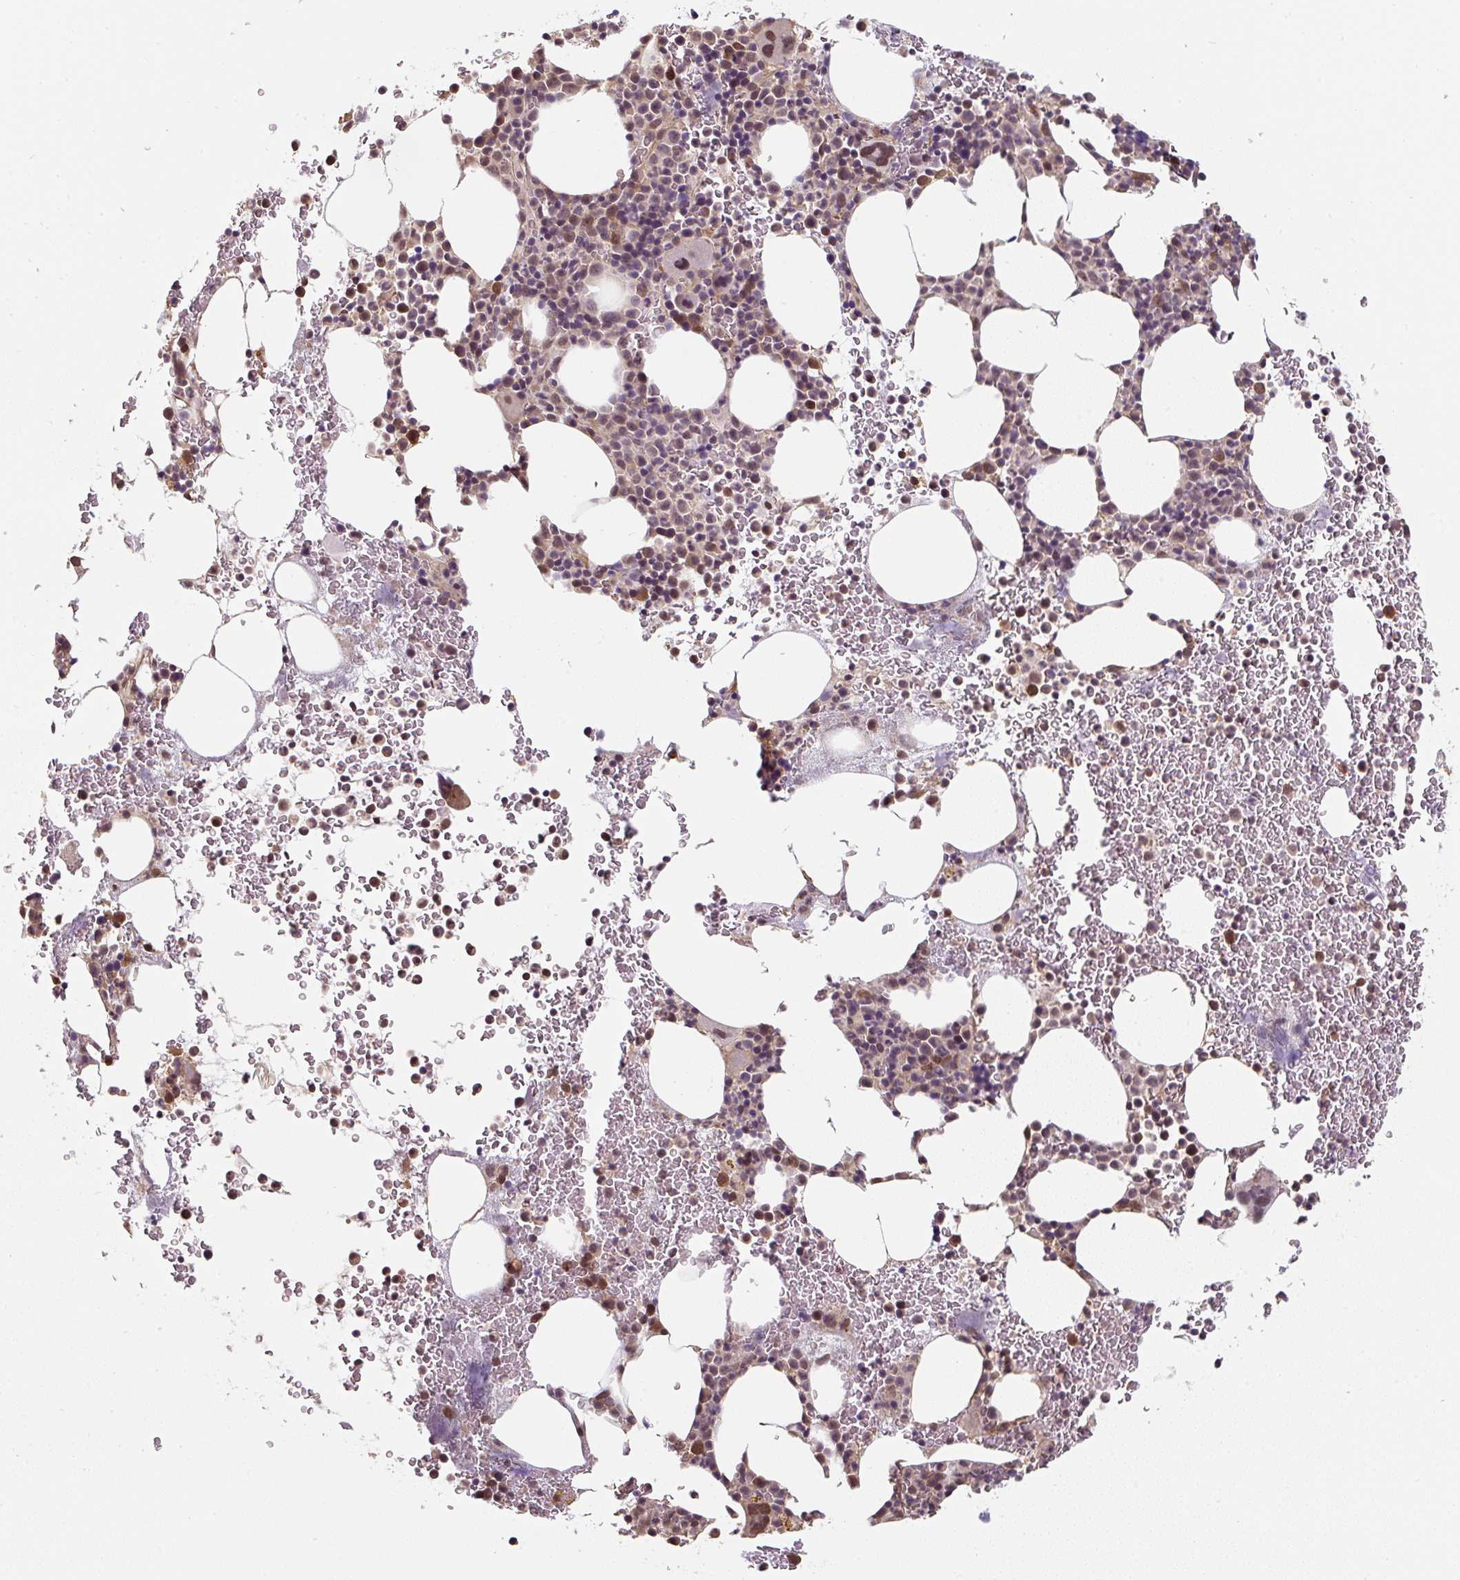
{"staining": {"intensity": "moderate", "quantity": "25%-75%", "location": "nuclear"}, "tissue": "bone marrow", "cell_type": "Hematopoietic cells", "image_type": "normal", "snomed": [{"axis": "morphology", "description": "Normal tissue, NOS"}, {"axis": "topography", "description": "Bone marrow"}], "caption": "The micrograph shows staining of normal bone marrow, revealing moderate nuclear protein expression (brown color) within hematopoietic cells.", "gene": "ST13", "patient": {"sex": "male", "age": 62}}